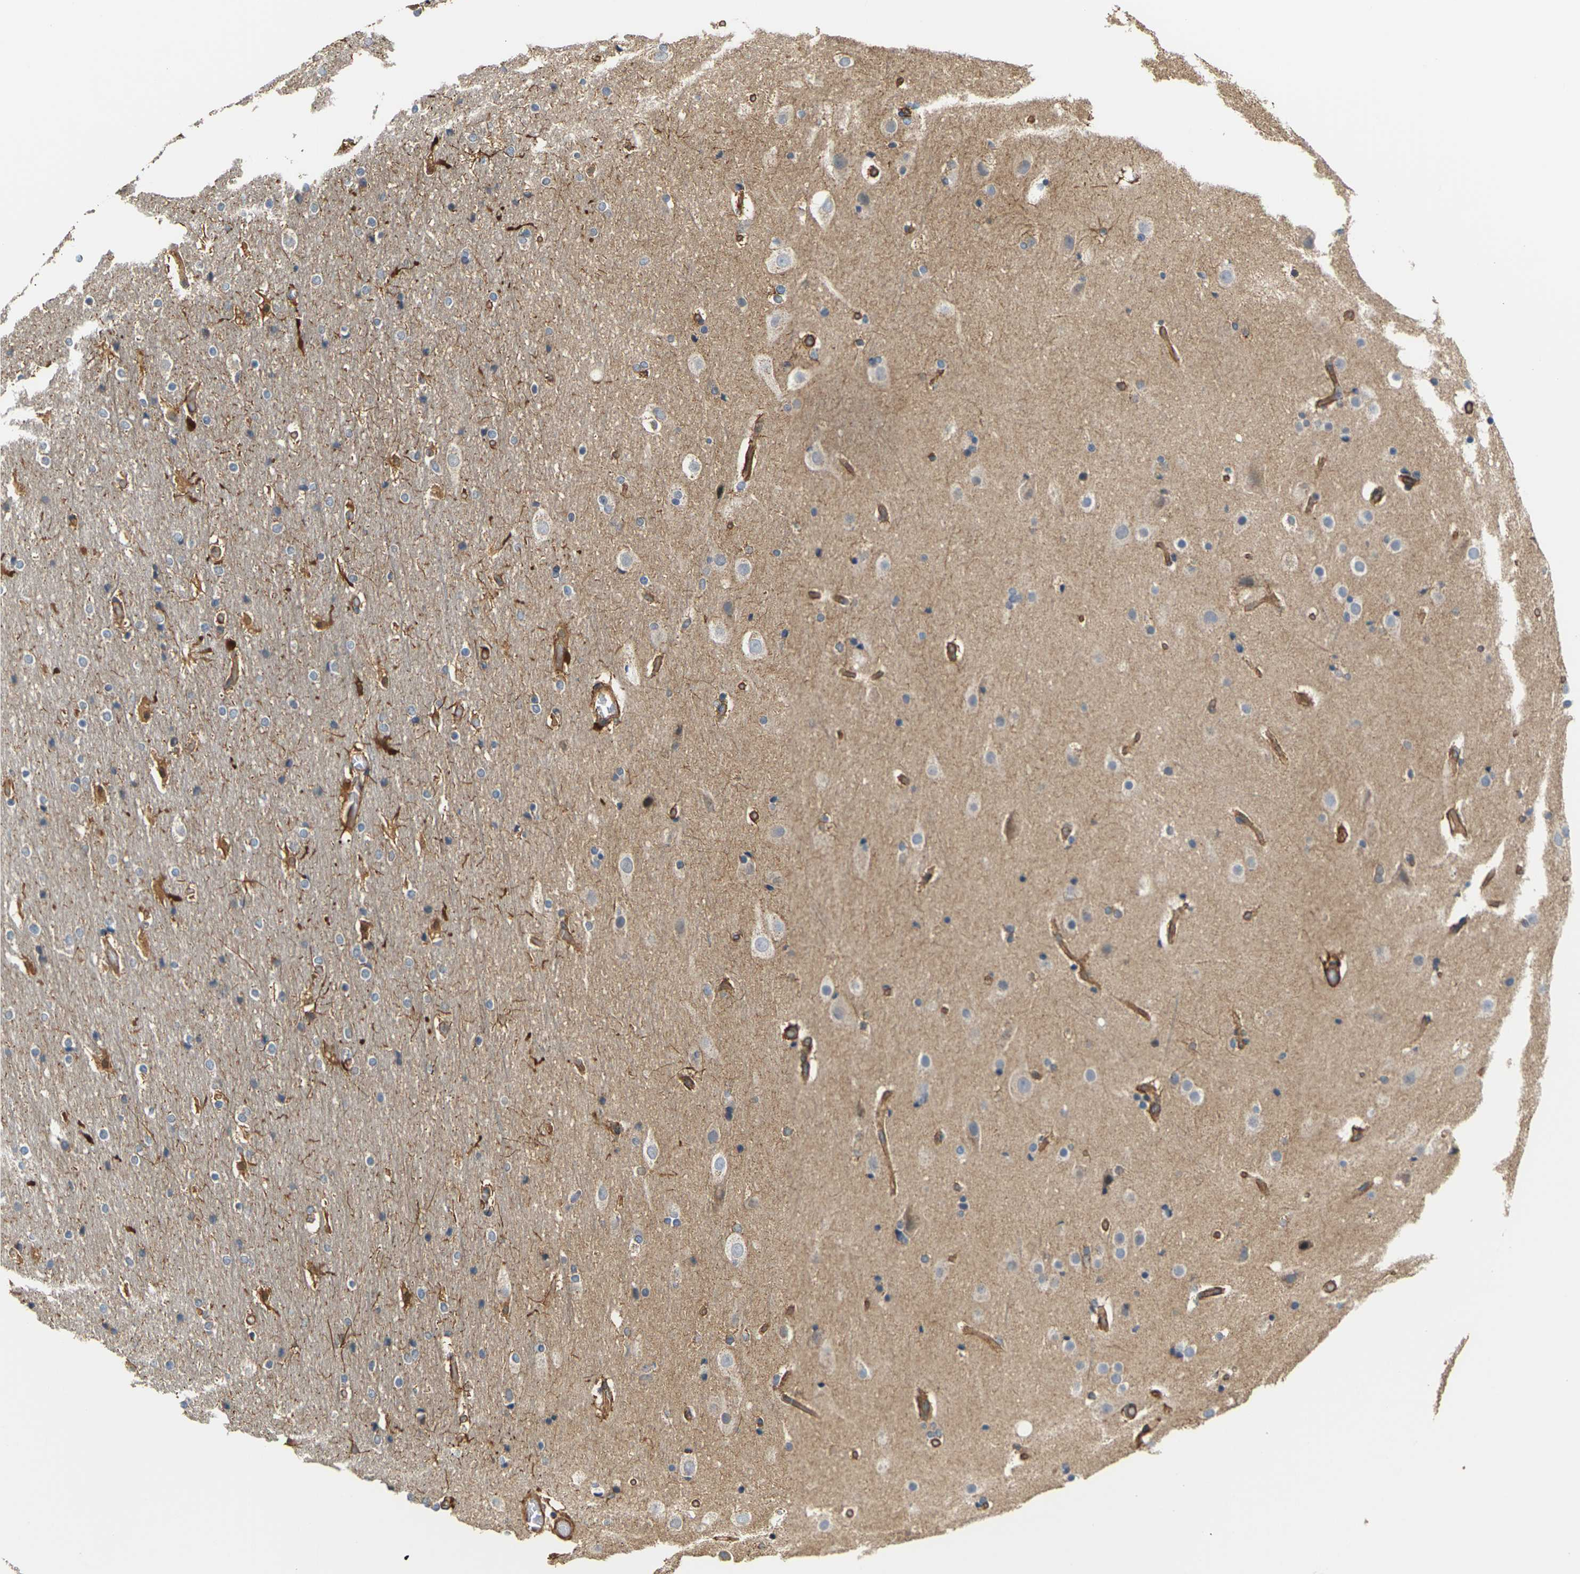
{"staining": {"intensity": "strong", "quantity": ">75%", "location": "cytoplasmic/membranous"}, "tissue": "cerebral cortex", "cell_type": "Endothelial cells", "image_type": "normal", "snomed": [{"axis": "morphology", "description": "Normal tissue, NOS"}, {"axis": "topography", "description": "Cerebral cortex"}], "caption": "High-power microscopy captured an immunohistochemistry image of normal cerebral cortex, revealing strong cytoplasmic/membranous positivity in approximately >75% of endothelial cells. The staining was performed using DAB to visualize the protein expression in brown, while the nuclei were stained in blue with hematoxylin (Magnification: 20x).", "gene": "PCDHB4", "patient": {"sex": "male", "age": 57}}